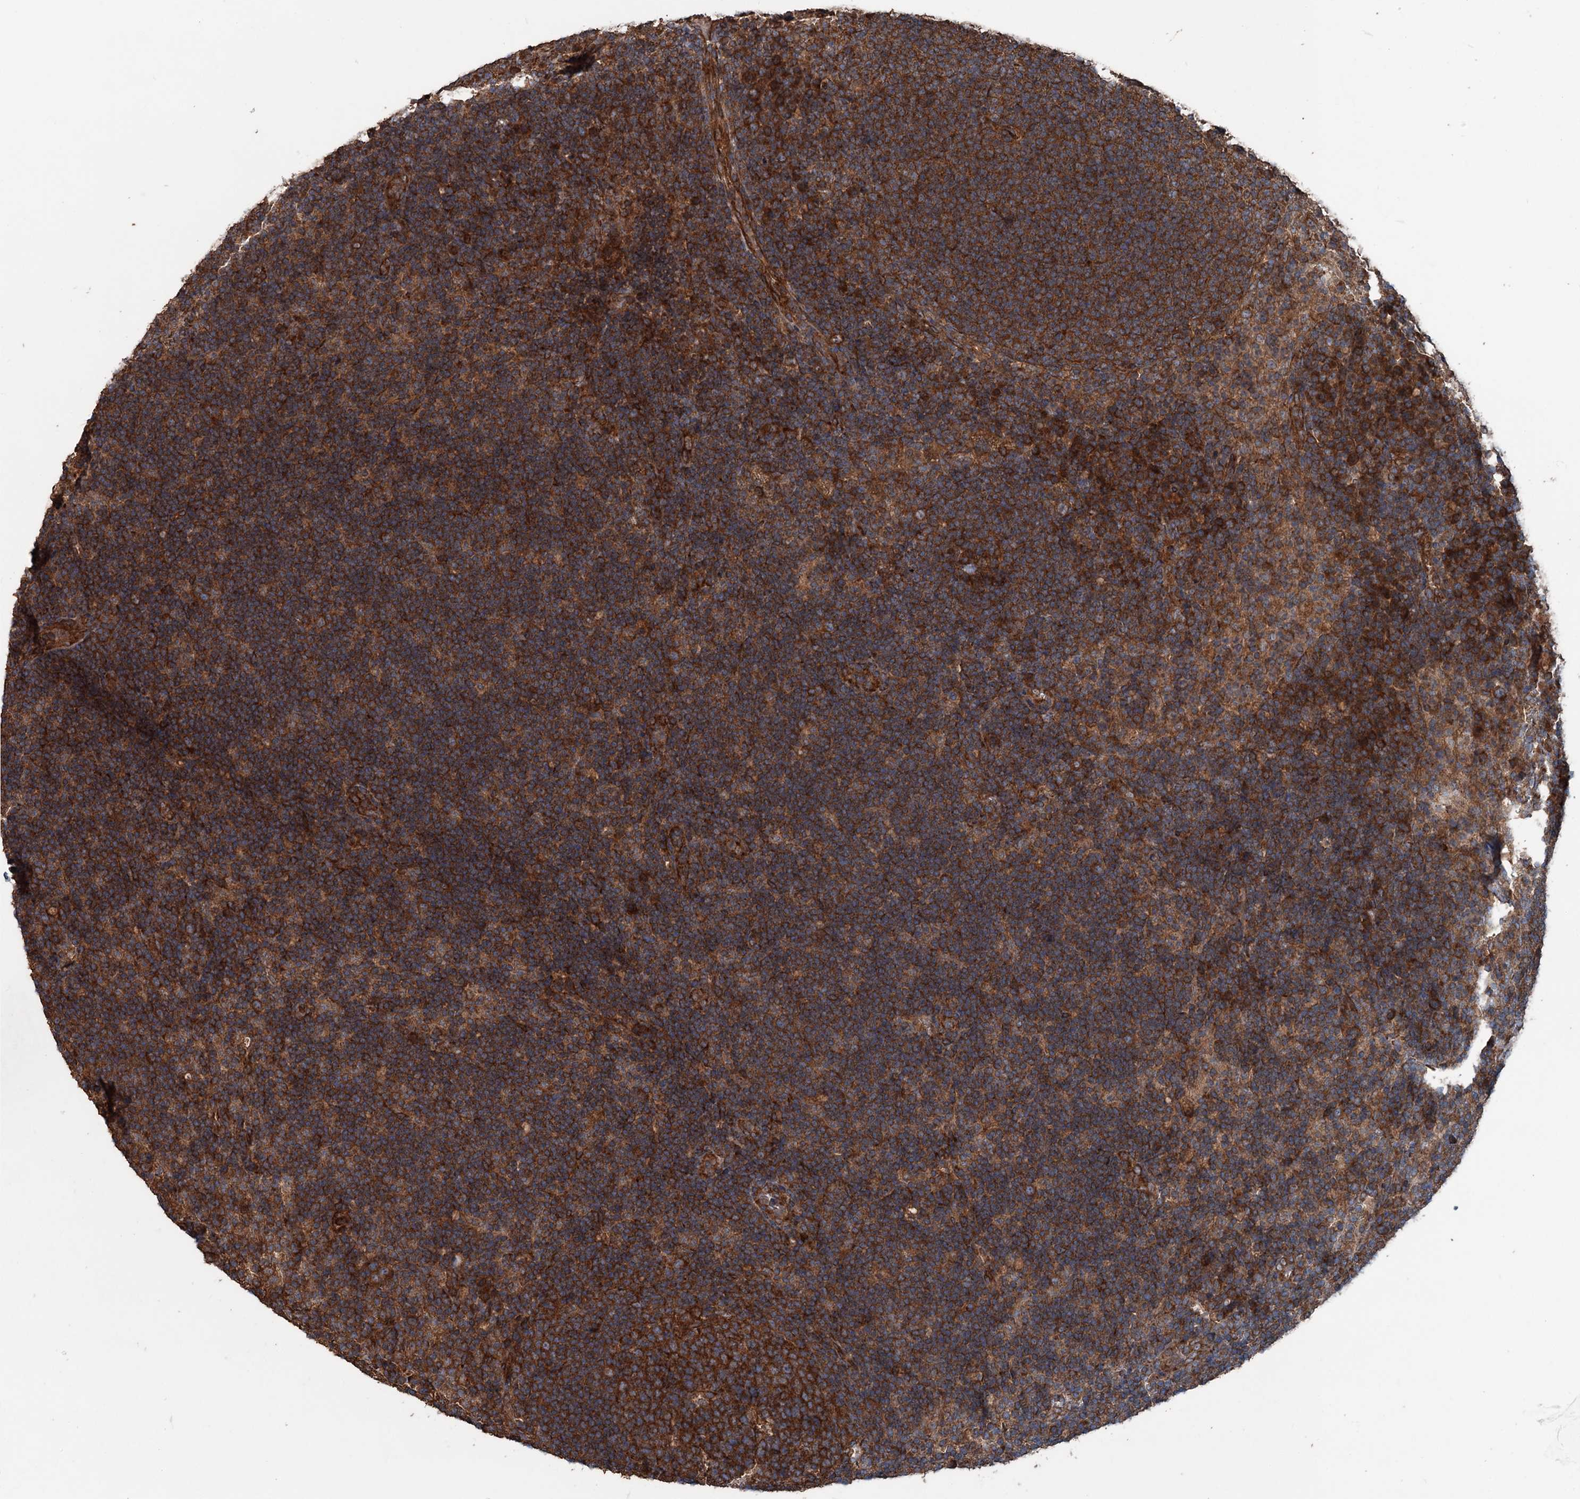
{"staining": {"intensity": "strong", "quantity": ">75%", "location": "cytoplasmic/membranous"}, "tissue": "lymph node", "cell_type": "Germinal center cells", "image_type": "normal", "snomed": [{"axis": "morphology", "description": "Normal tissue, NOS"}, {"axis": "topography", "description": "Lymph node"}], "caption": "A high-resolution photomicrograph shows immunohistochemistry staining of benign lymph node, which demonstrates strong cytoplasmic/membranous positivity in approximately >75% of germinal center cells.", "gene": "RNF214", "patient": {"sex": "female", "age": 70}}